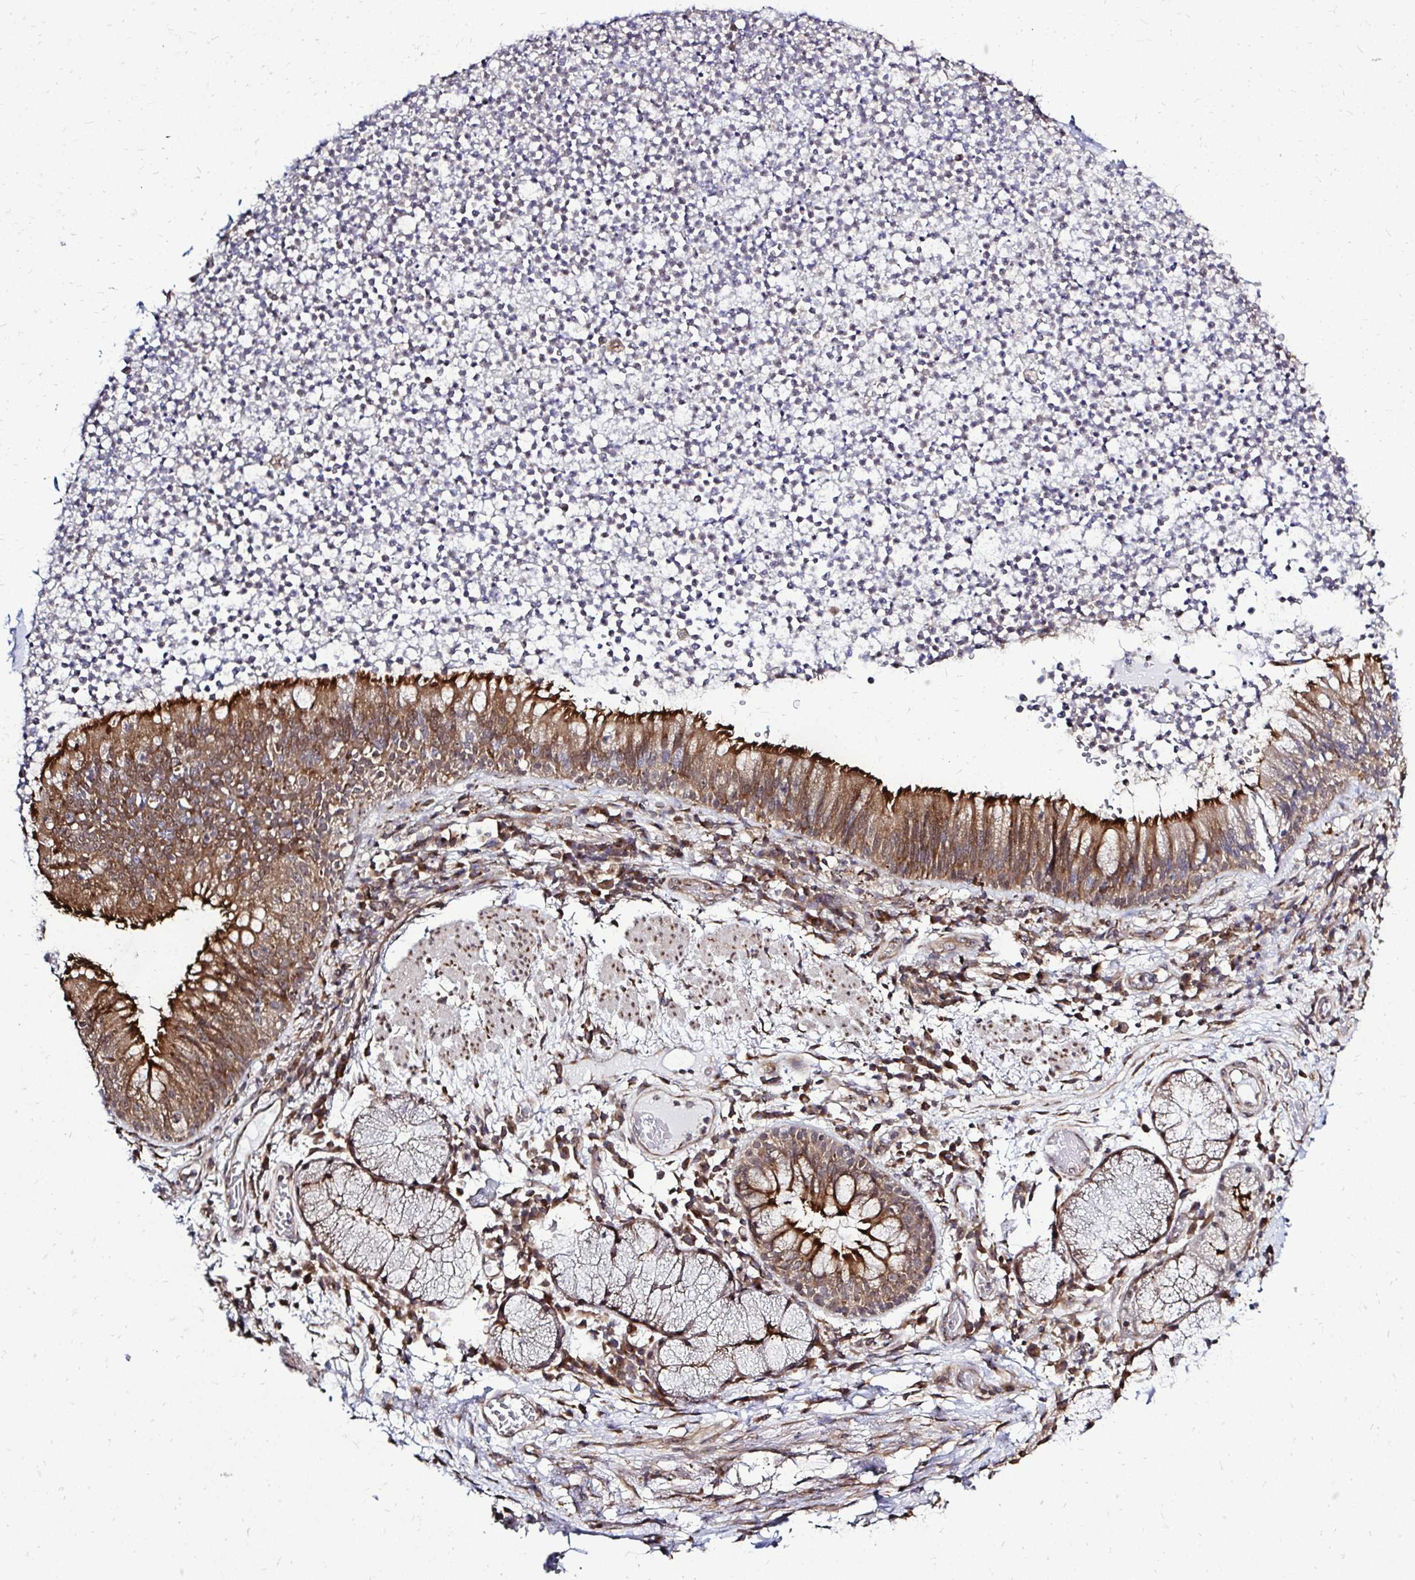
{"staining": {"intensity": "moderate", "quantity": ">75%", "location": "cytoplasmic/membranous"}, "tissue": "bronchus", "cell_type": "Respiratory epithelial cells", "image_type": "normal", "snomed": [{"axis": "morphology", "description": "Normal tissue, NOS"}, {"axis": "topography", "description": "Lymph node"}, {"axis": "topography", "description": "Bronchus"}], "caption": "About >75% of respiratory epithelial cells in unremarkable human bronchus show moderate cytoplasmic/membranous protein staining as visualized by brown immunohistochemical staining.", "gene": "FMR1", "patient": {"sex": "male", "age": 56}}